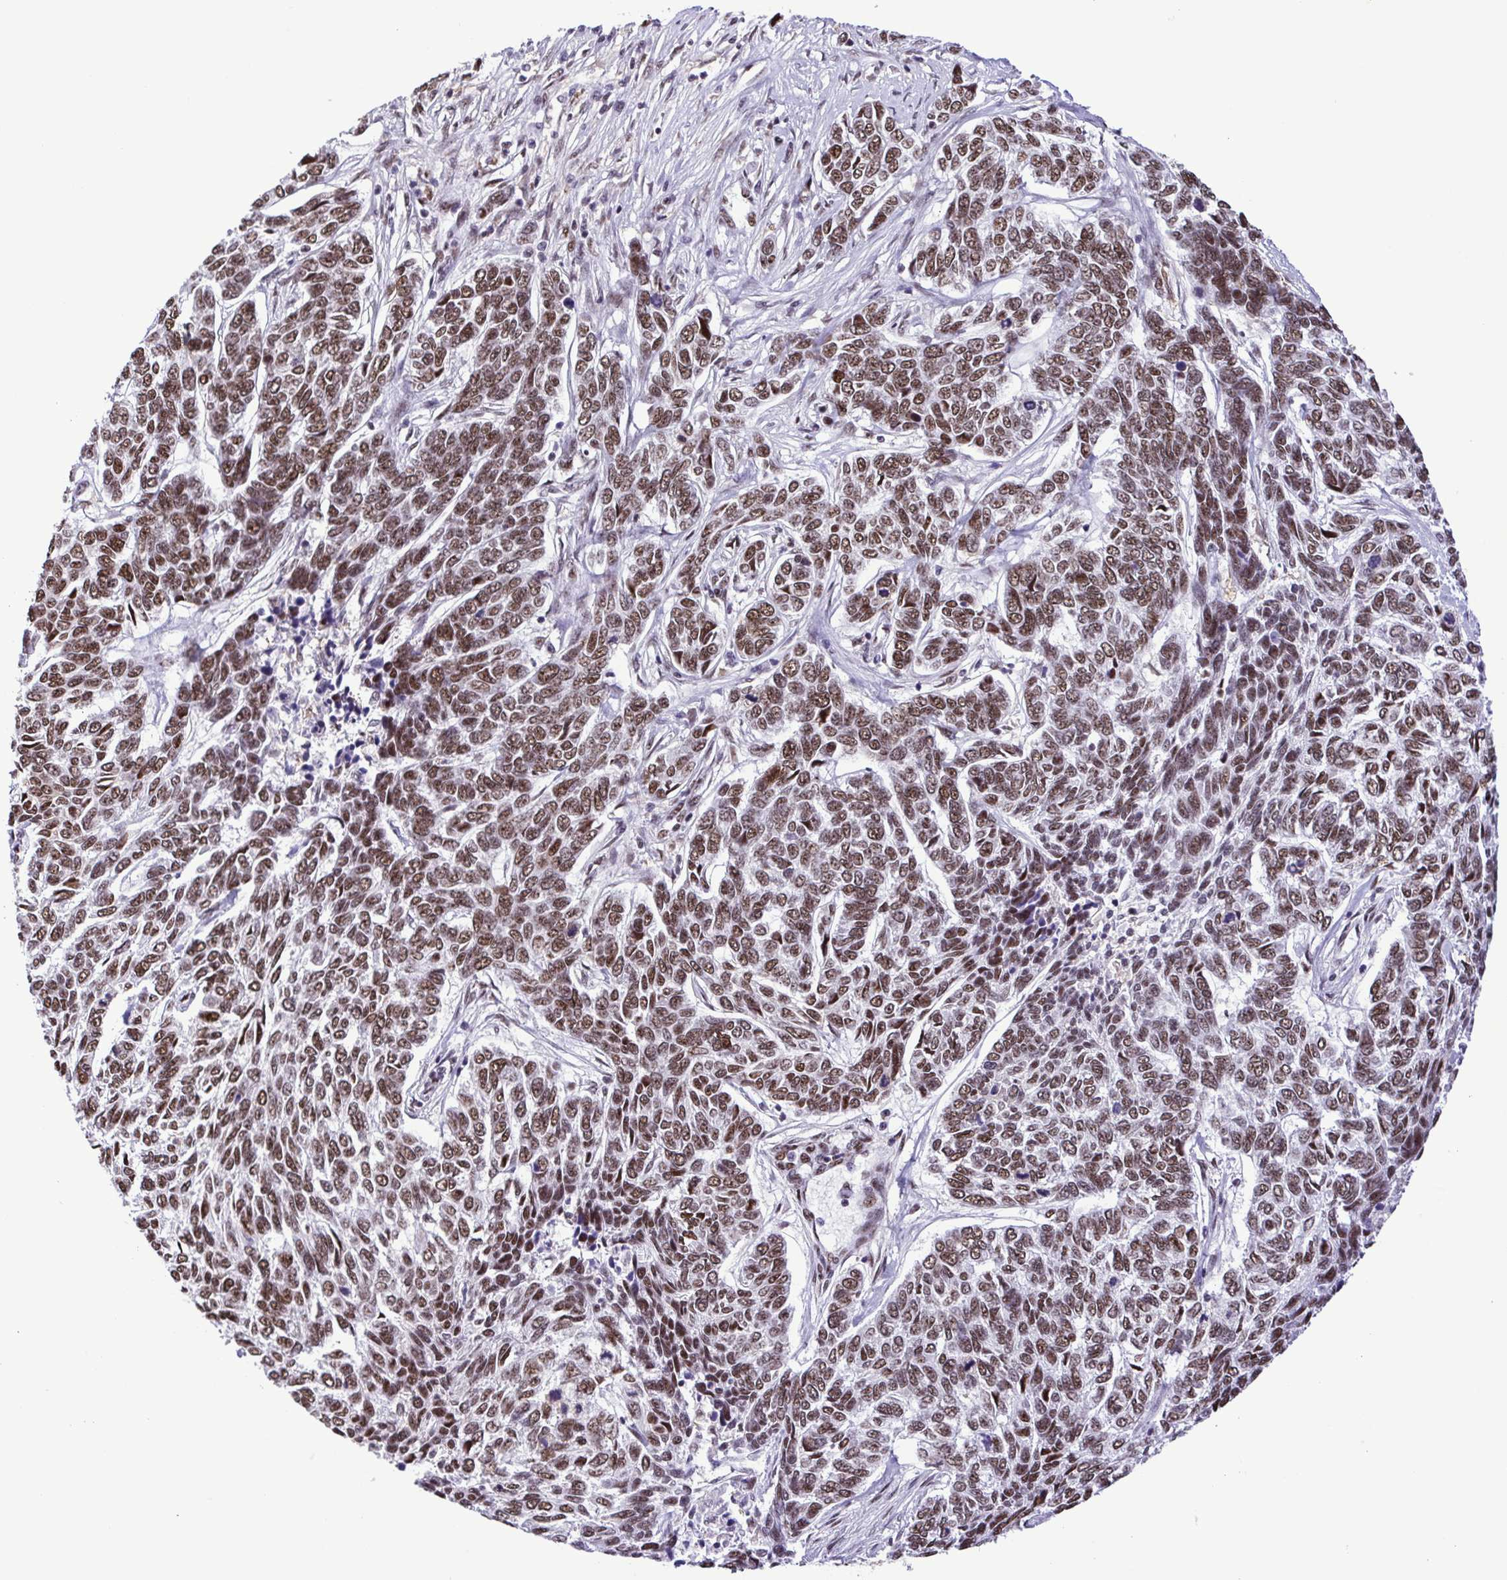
{"staining": {"intensity": "moderate", "quantity": ">75%", "location": "nuclear"}, "tissue": "skin cancer", "cell_type": "Tumor cells", "image_type": "cancer", "snomed": [{"axis": "morphology", "description": "Basal cell carcinoma"}, {"axis": "topography", "description": "Skin"}], "caption": "A micrograph of human skin cancer stained for a protein demonstrates moderate nuclear brown staining in tumor cells.", "gene": "TRIM28", "patient": {"sex": "female", "age": 65}}